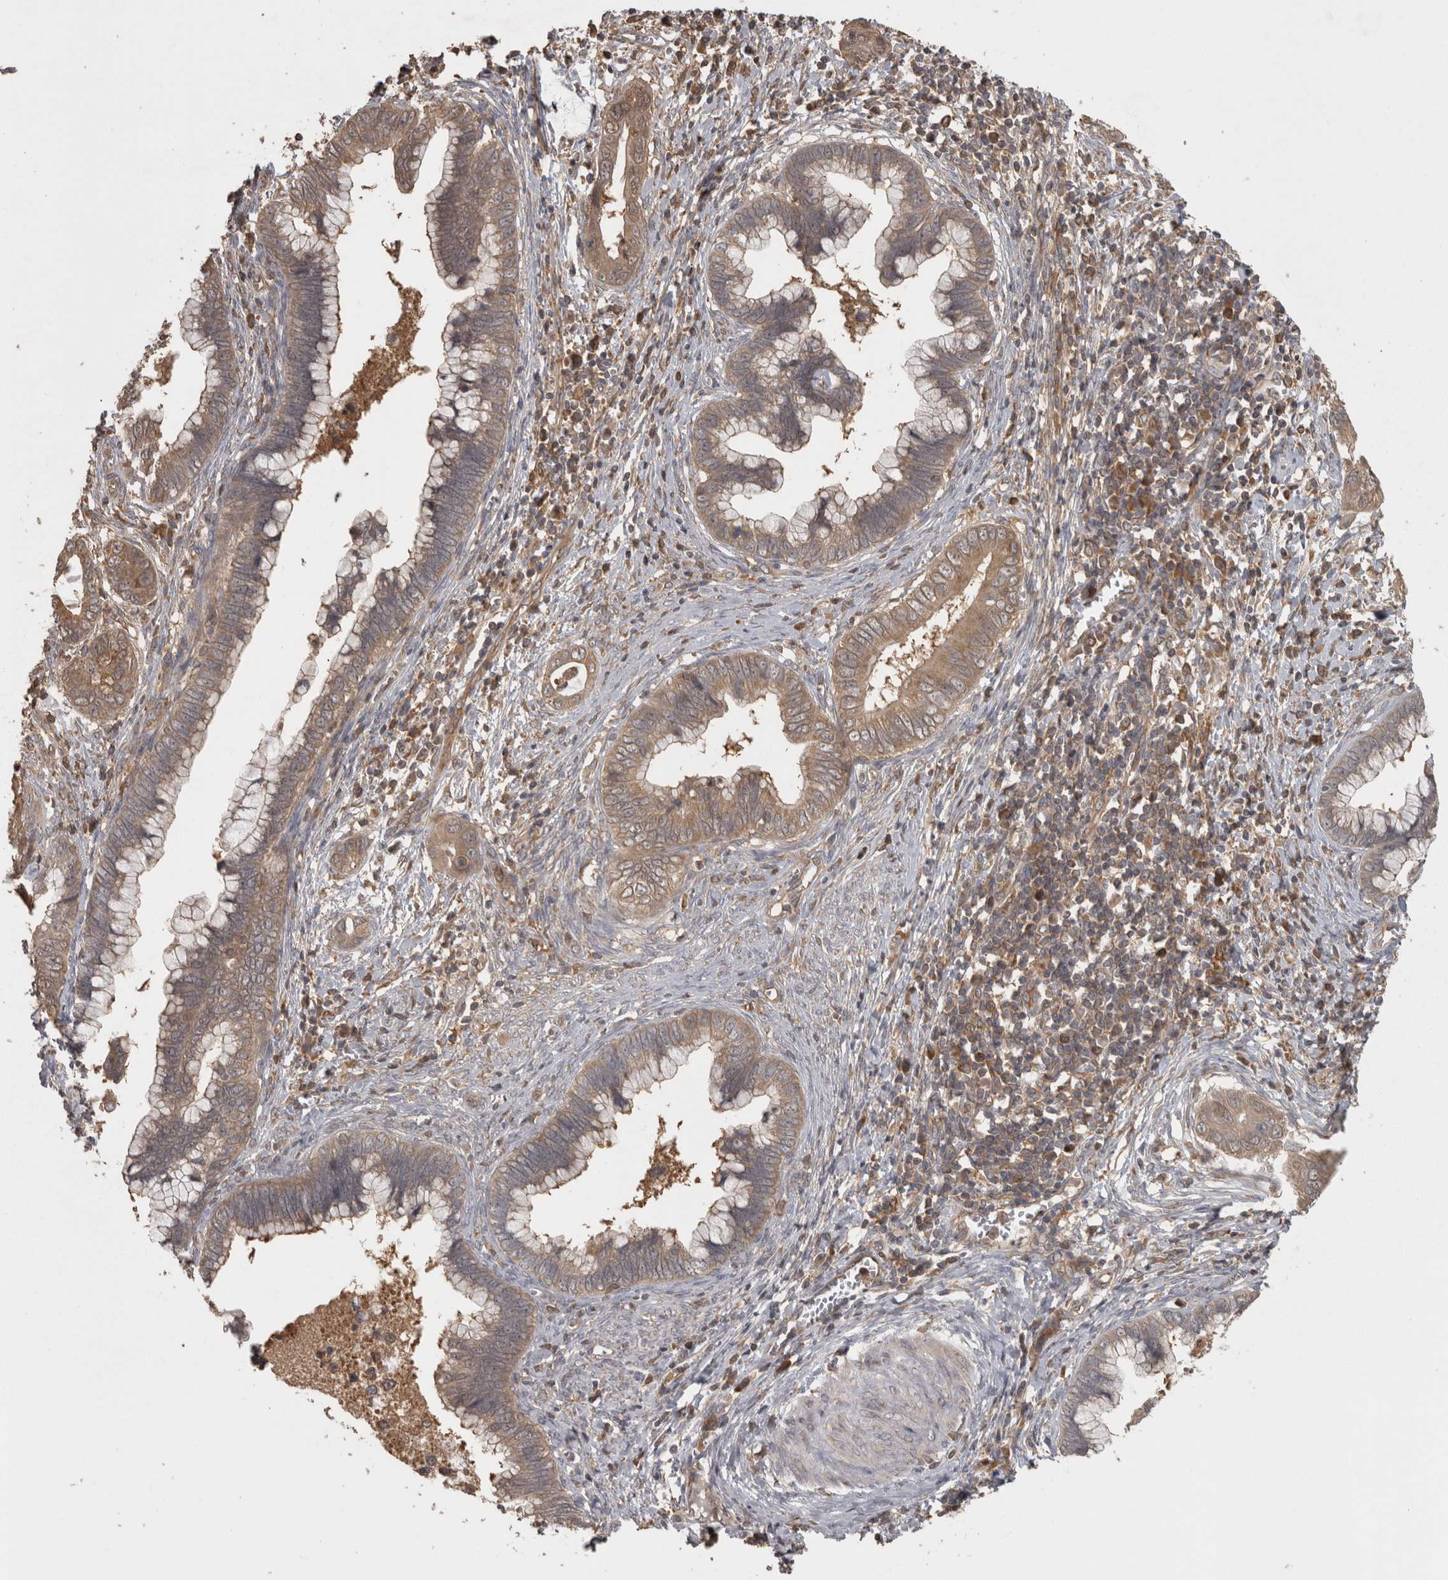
{"staining": {"intensity": "moderate", "quantity": ">75%", "location": "cytoplasmic/membranous"}, "tissue": "cervical cancer", "cell_type": "Tumor cells", "image_type": "cancer", "snomed": [{"axis": "morphology", "description": "Adenocarcinoma, NOS"}, {"axis": "topography", "description": "Cervix"}], "caption": "Cervical adenocarcinoma stained with a protein marker displays moderate staining in tumor cells.", "gene": "MICU3", "patient": {"sex": "female", "age": 44}}